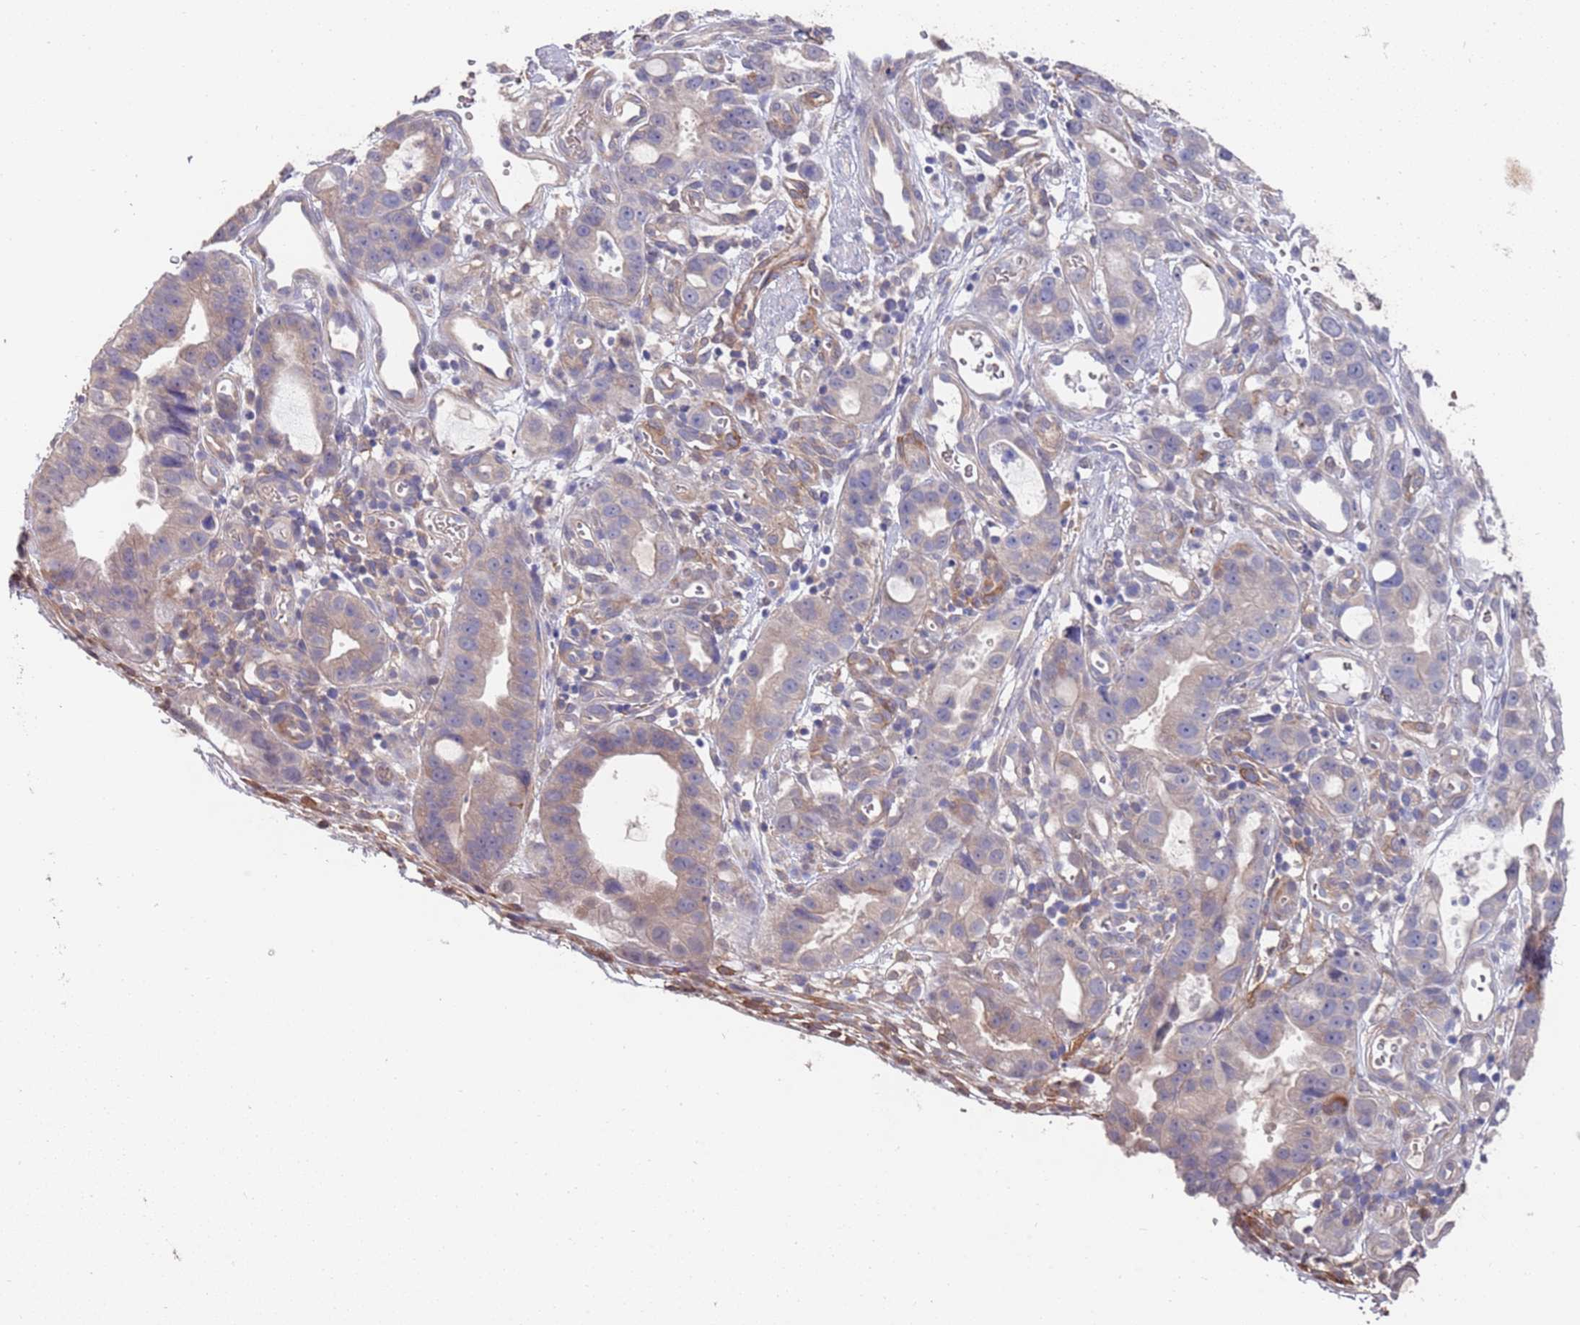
{"staining": {"intensity": "weak", "quantity": "<25%", "location": "cytoplasmic/membranous"}, "tissue": "stomach cancer", "cell_type": "Tumor cells", "image_type": "cancer", "snomed": [{"axis": "morphology", "description": "Adenocarcinoma, NOS"}, {"axis": "topography", "description": "Stomach"}], "caption": "Tumor cells are negative for protein expression in human stomach cancer (adenocarcinoma).", "gene": "ANK2", "patient": {"sex": "male", "age": 55}}